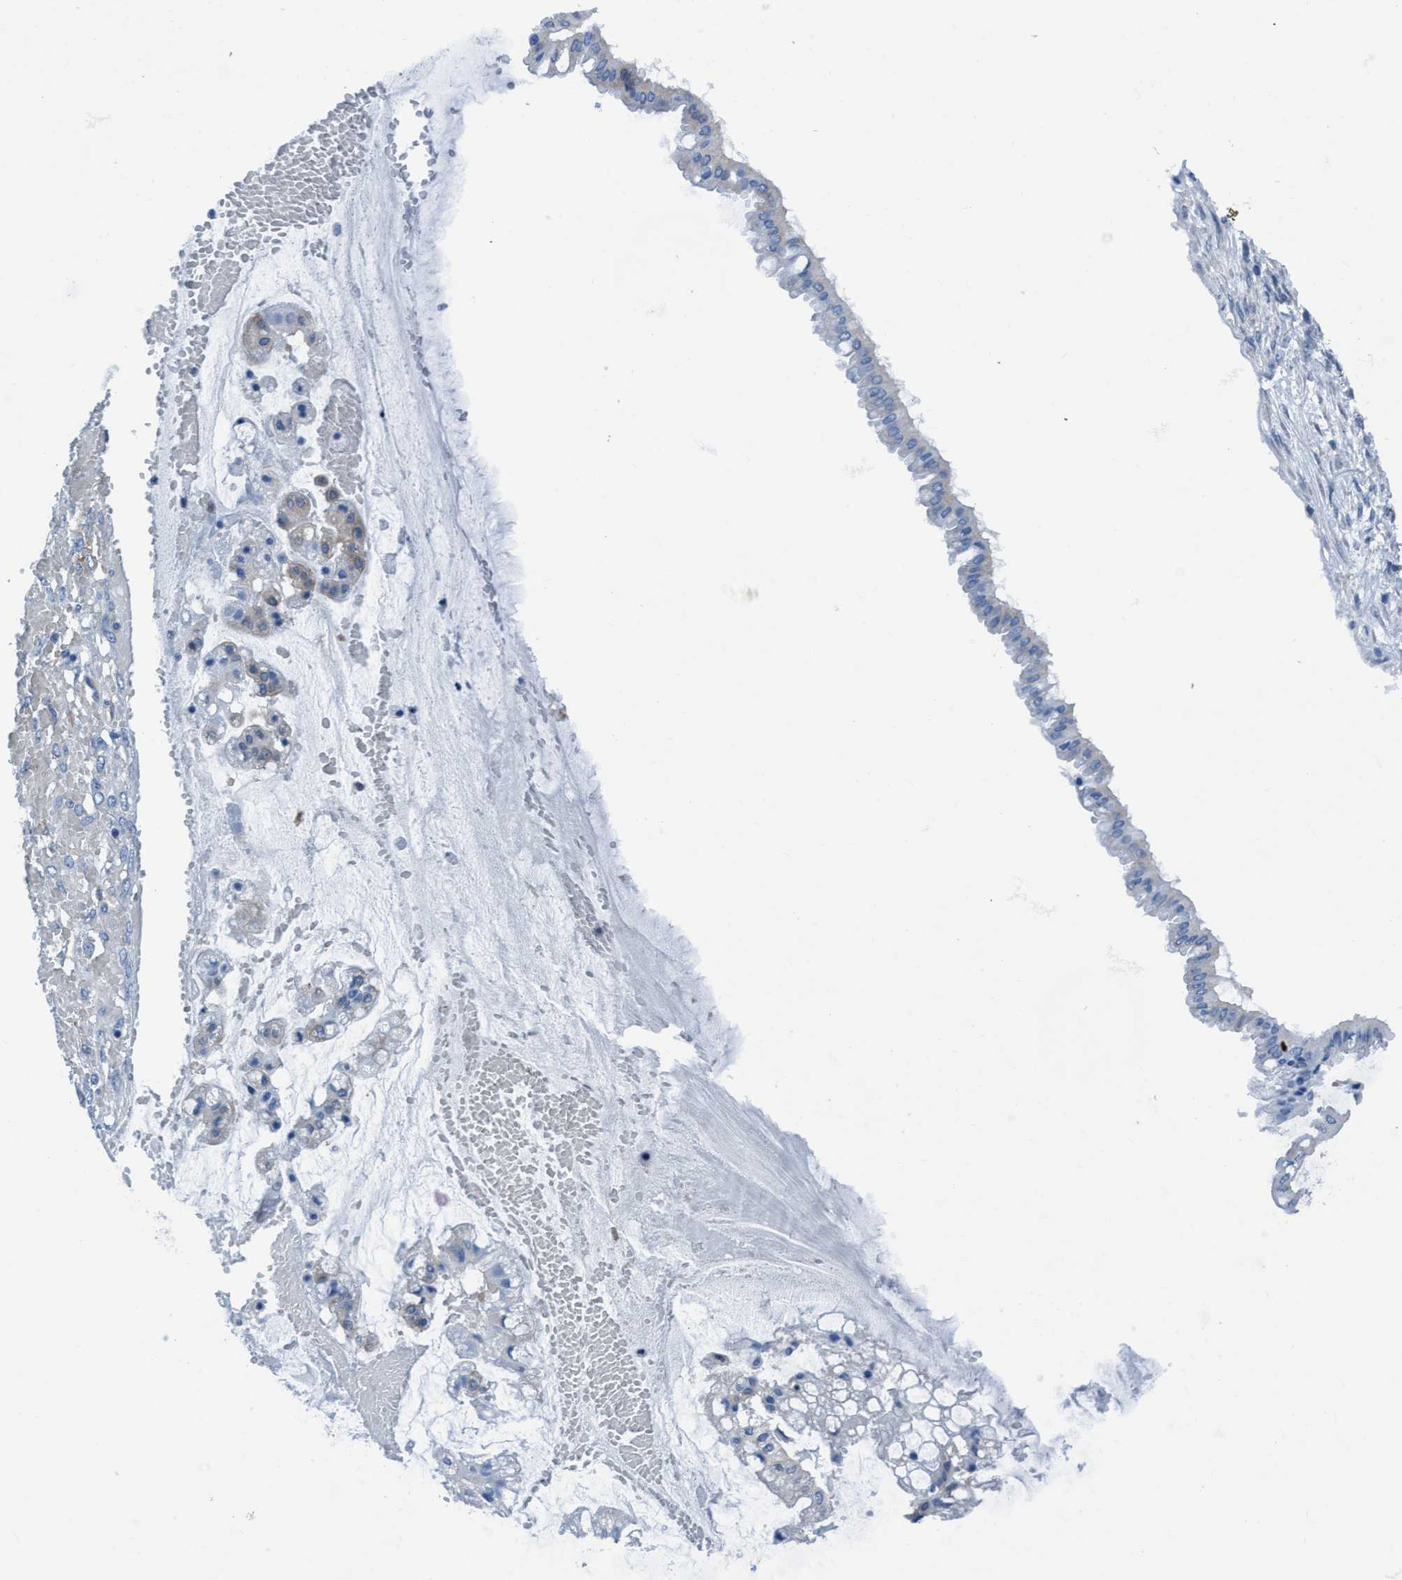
{"staining": {"intensity": "weak", "quantity": "25%-75%", "location": "cytoplasmic/membranous"}, "tissue": "ovarian cancer", "cell_type": "Tumor cells", "image_type": "cancer", "snomed": [{"axis": "morphology", "description": "Cystadenocarcinoma, mucinous, NOS"}, {"axis": "topography", "description": "Ovary"}], "caption": "Protein analysis of ovarian cancer (mucinous cystadenocarcinoma) tissue displays weak cytoplasmic/membranous positivity in about 25%-75% of tumor cells.", "gene": "NMT1", "patient": {"sex": "female", "age": 73}}